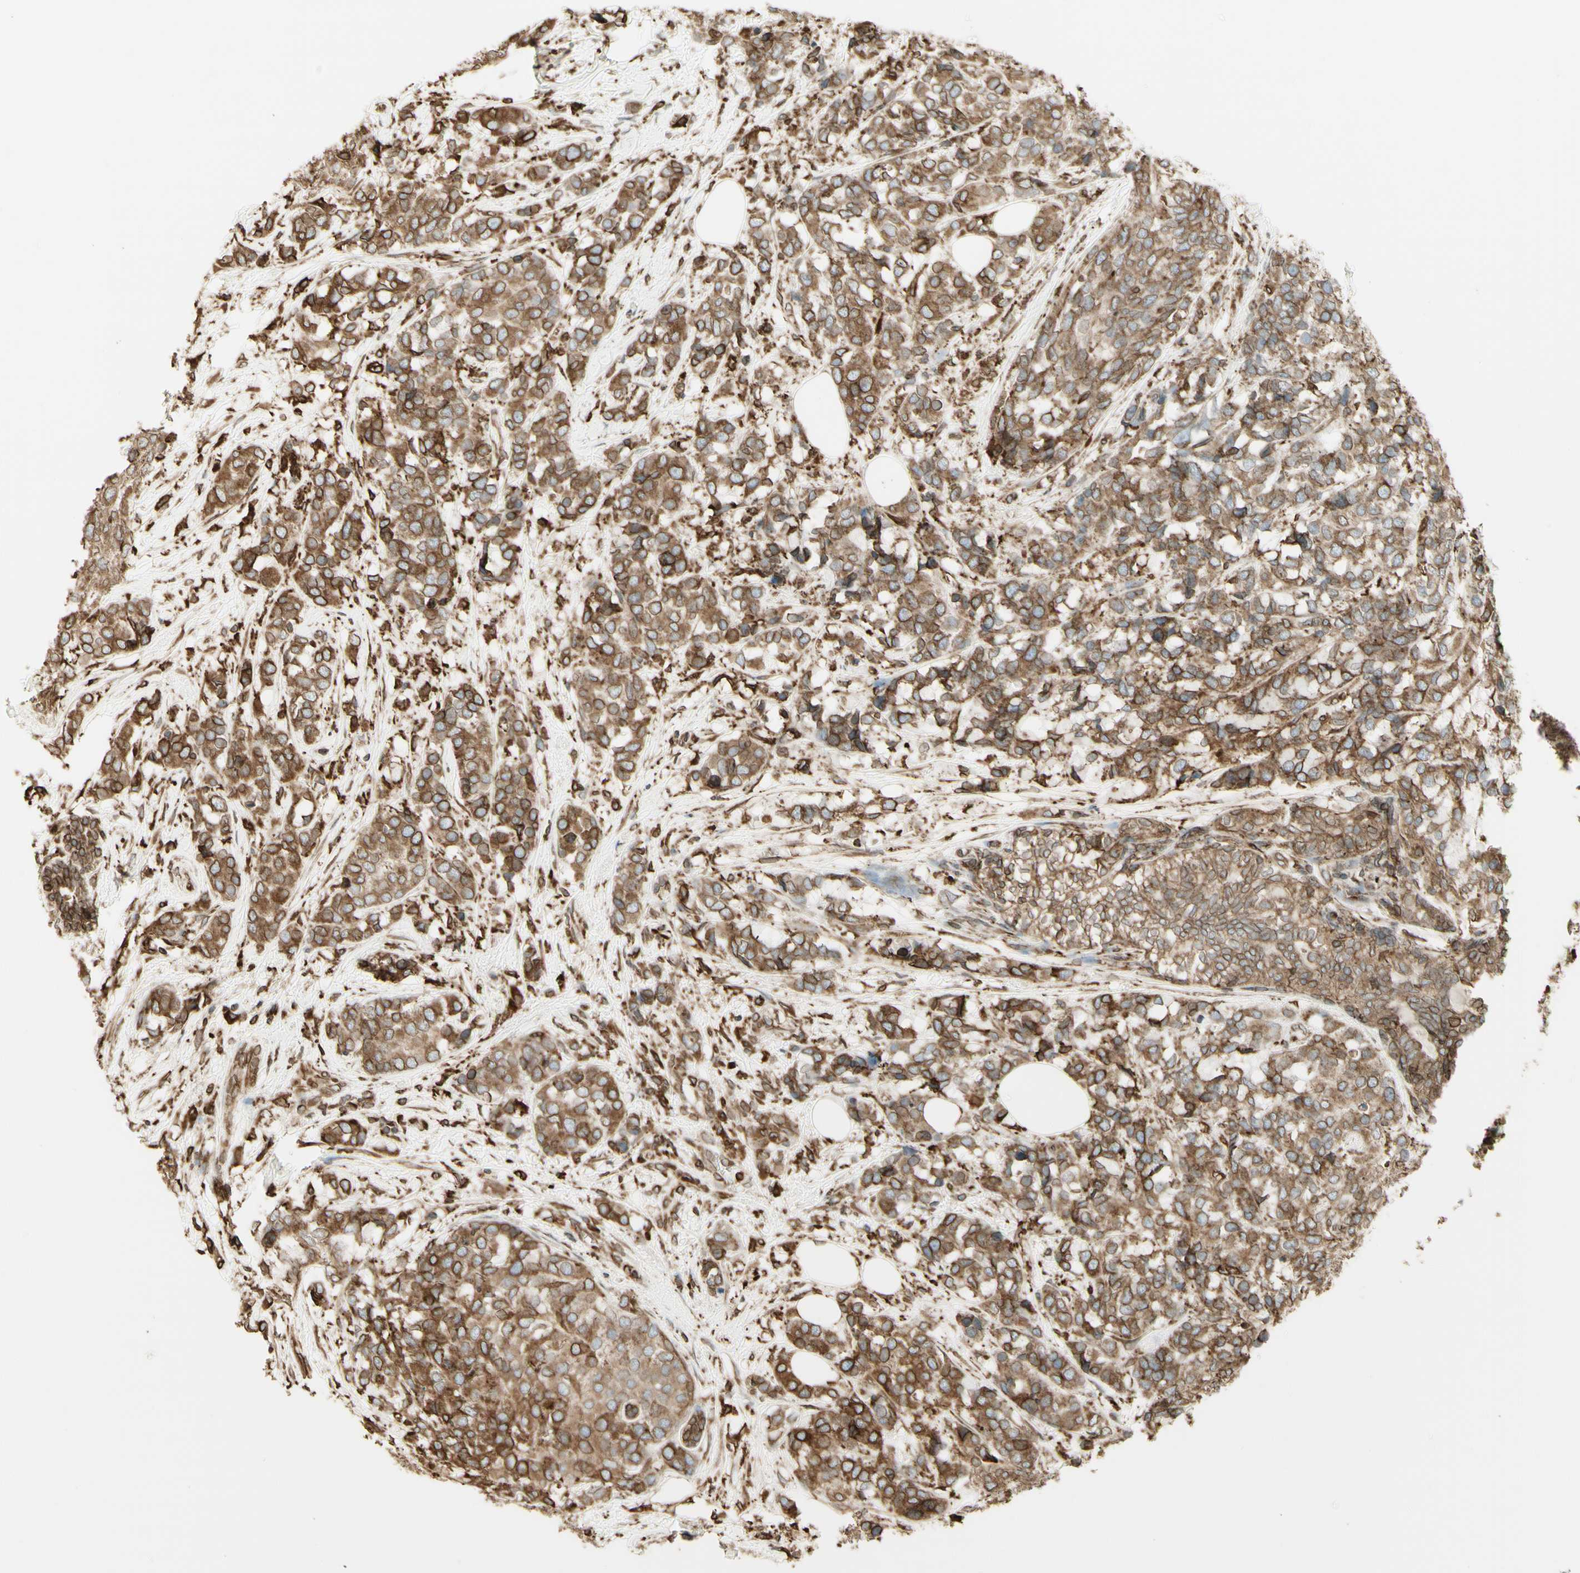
{"staining": {"intensity": "moderate", "quantity": ">75%", "location": "cytoplasmic/membranous"}, "tissue": "breast cancer", "cell_type": "Tumor cells", "image_type": "cancer", "snomed": [{"axis": "morphology", "description": "Lobular carcinoma"}, {"axis": "topography", "description": "Breast"}], "caption": "Lobular carcinoma (breast) stained with IHC reveals moderate cytoplasmic/membranous expression in approximately >75% of tumor cells.", "gene": "CANX", "patient": {"sex": "female", "age": 59}}